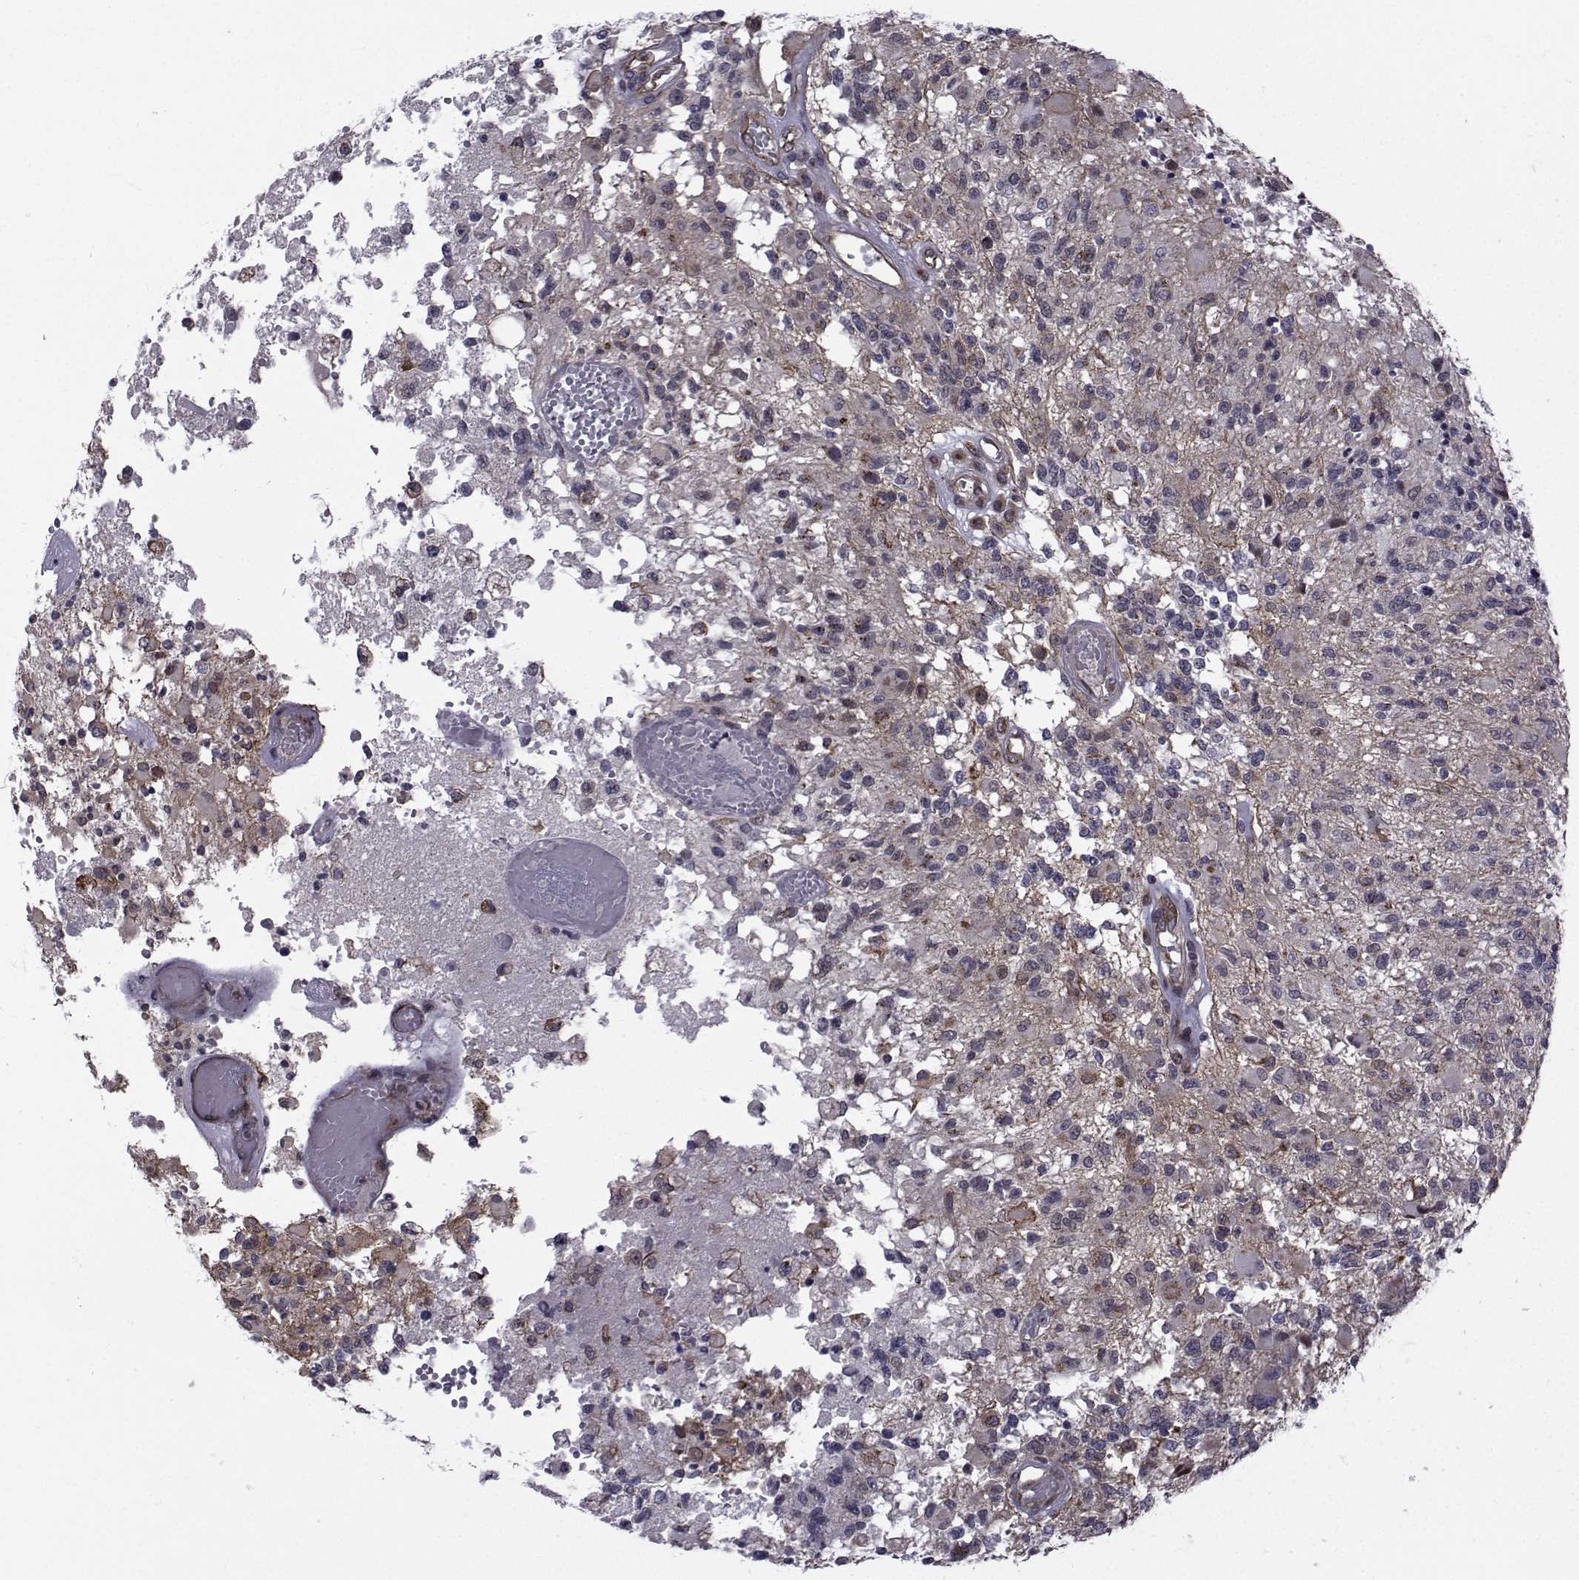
{"staining": {"intensity": "moderate", "quantity": "<25%", "location": "cytoplasmic/membranous"}, "tissue": "glioma", "cell_type": "Tumor cells", "image_type": "cancer", "snomed": [{"axis": "morphology", "description": "Glioma, malignant, High grade"}, {"axis": "topography", "description": "Brain"}], "caption": "Tumor cells display low levels of moderate cytoplasmic/membranous staining in approximately <25% of cells in malignant glioma (high-grade).", "gene": "ATP6V1C2", "patient": {"sex": "female", "age": 63}}